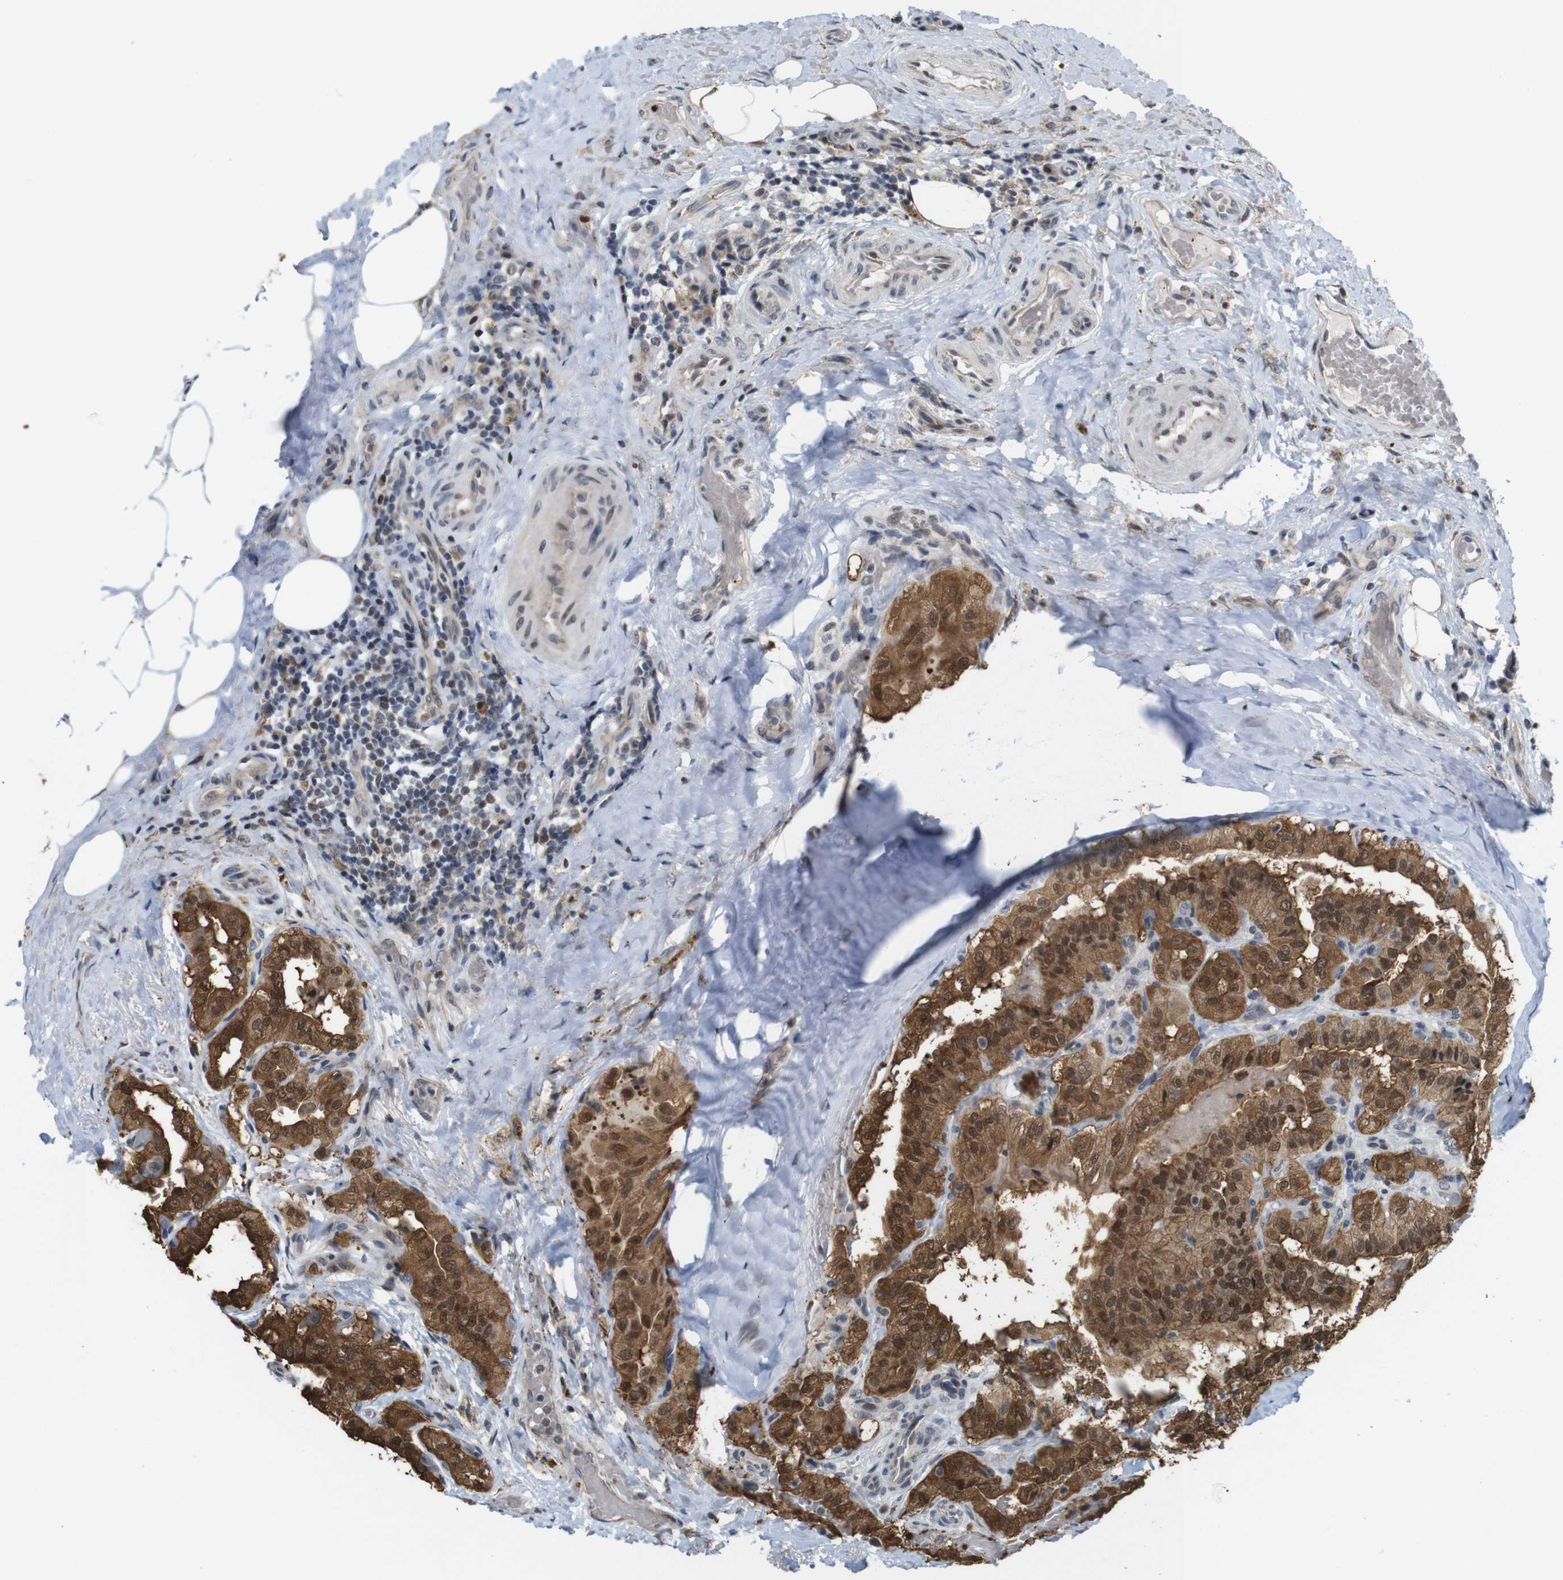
{"staining": {"intensity": "strong", "quantity": ">75%", "location": "cytoplasmic/membranous,nuclear"}, "tissue": "thyroid cancer", "cell_type": "Tumor cells", "image_type": "cancer", "snomed": [{"axis": "morphology", "description": "Papillary adenocarcinoma, NOS"}, {"axis": "topography", "description": "Thyroid gland"}], "caption": "An image of human thyroid cancer (papillary adenocarcinoma) stained for a protein shows strong cytoplasmic/membranous and nuclear brown staining in tumor cells.", "gene": "PNMA8A", "patient": {"sex": "male", "age": 77}}